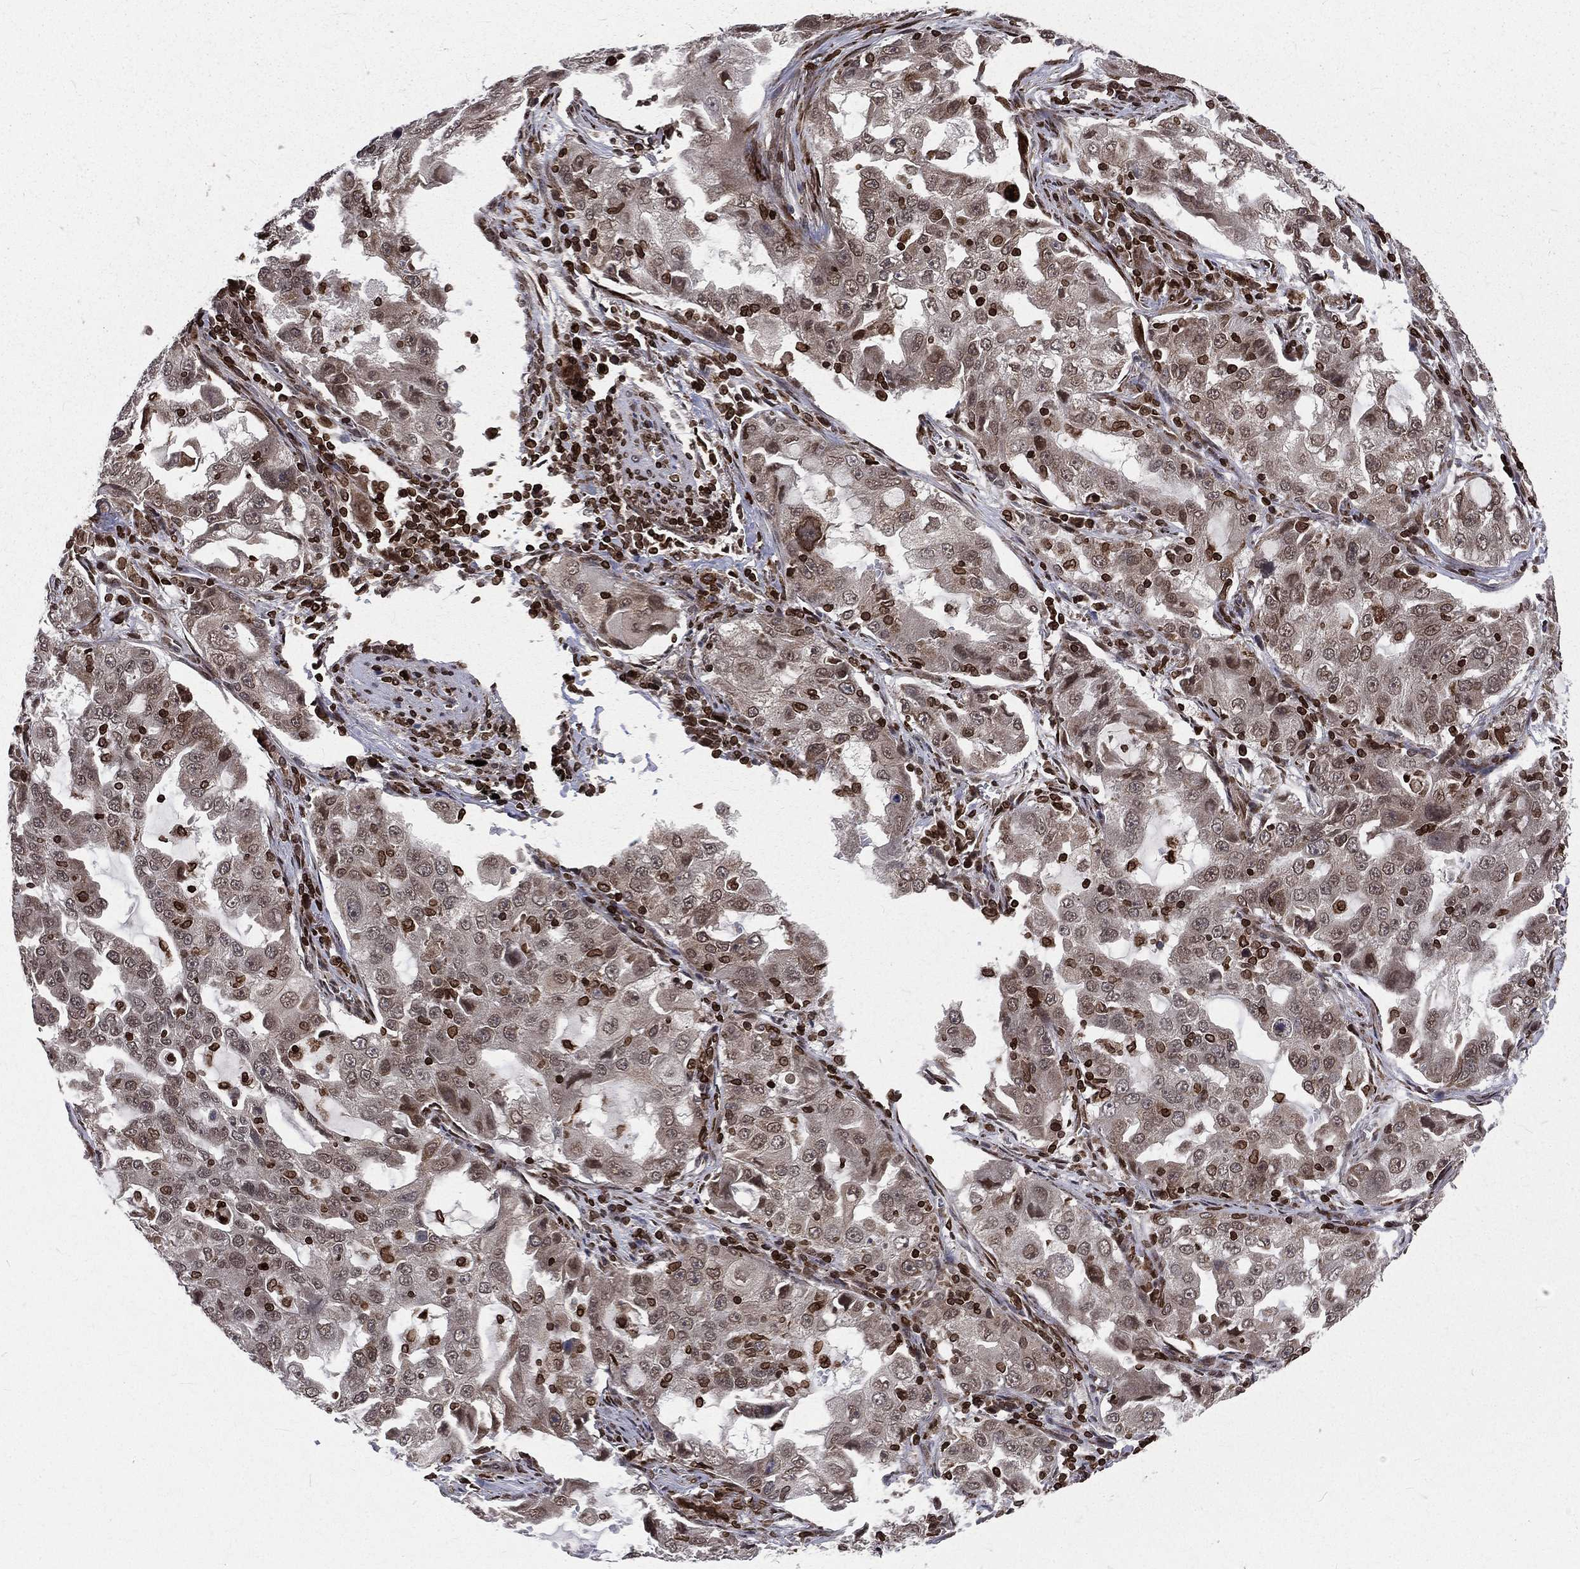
{"staining": {"intensity": "negative", "quantity": "none", "location": "none"}, "tissue": "lung cancer", "cell_type": "Tumor cells", "image_type": "cancer", "snomed": [{"axis": "morphology", "description": "Adenocarcinoma, NOS"}, {"axis": "topography", "description": "Lung"}], "caption": "This is a image of immunohistochemistry staining of lung cancer (adenocarcinoma), which shows no staining in tumor cells.", "gene": "LBR", "patient": {"sex": "female", "age": 61}}